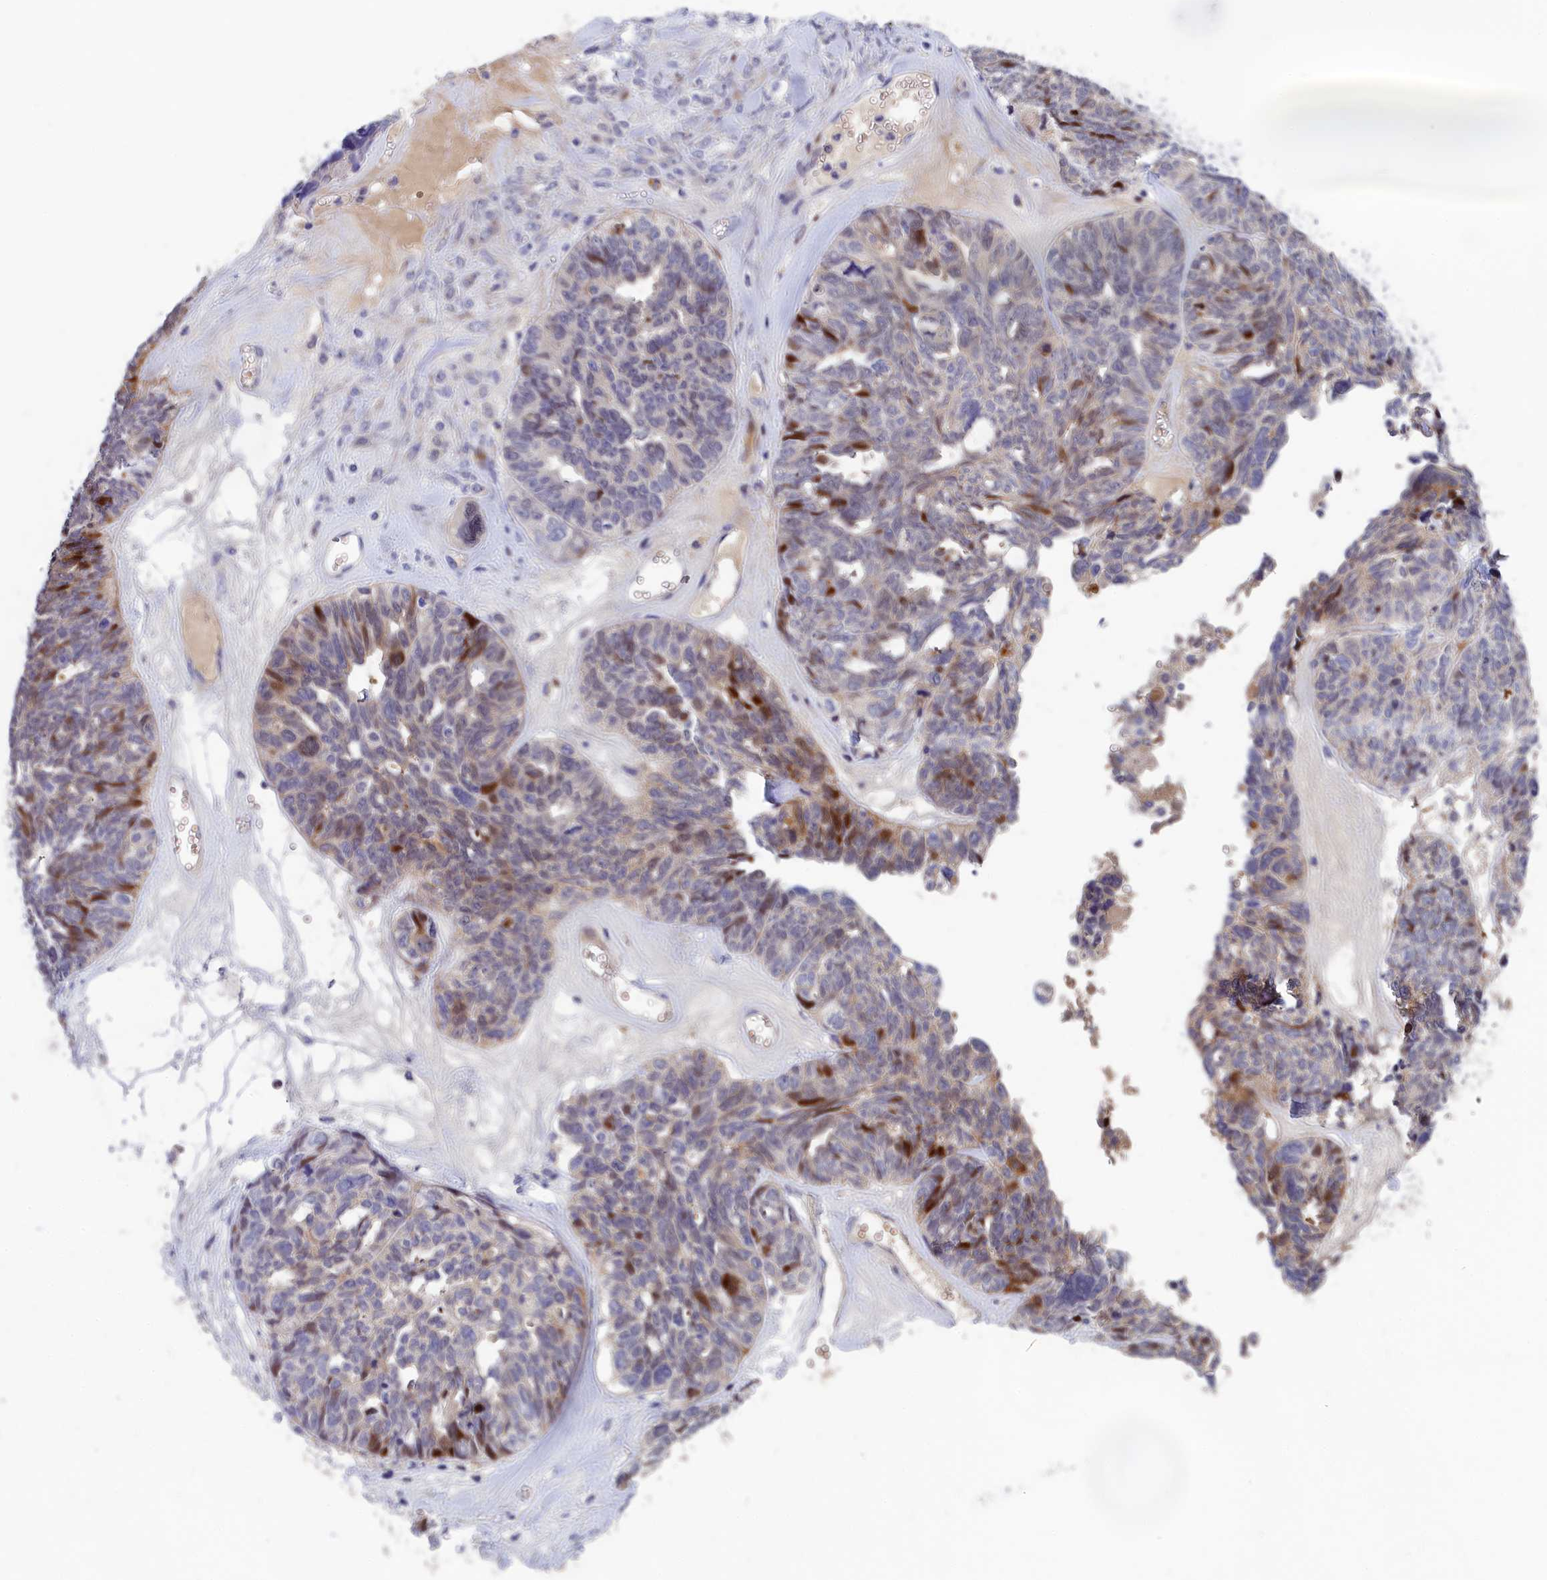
{"staining": {"intensity": "strong", "quantity": "<25%", "location": "cytoplasmic/membranous,nuclear"}, "tissue": "ovarian cancer", "cell_type": "Tumor cells", "image_type": "cancer", "snomed": [{"axis": "morphology", "description": "Cystadenocarcinoma, serous, NOS"}, {"axis": "topography", "description": "Ovary"}], "caption": "This is an image of immunohistochemistry (IHC) staining of ovarian serous cystadenocarcinoma, which shows strong positivity in the cytoplasmic/membranous and nuclear of tumor cells.", "gene": "NKPD1", "patient": {"sex": "female", "age": 79}}